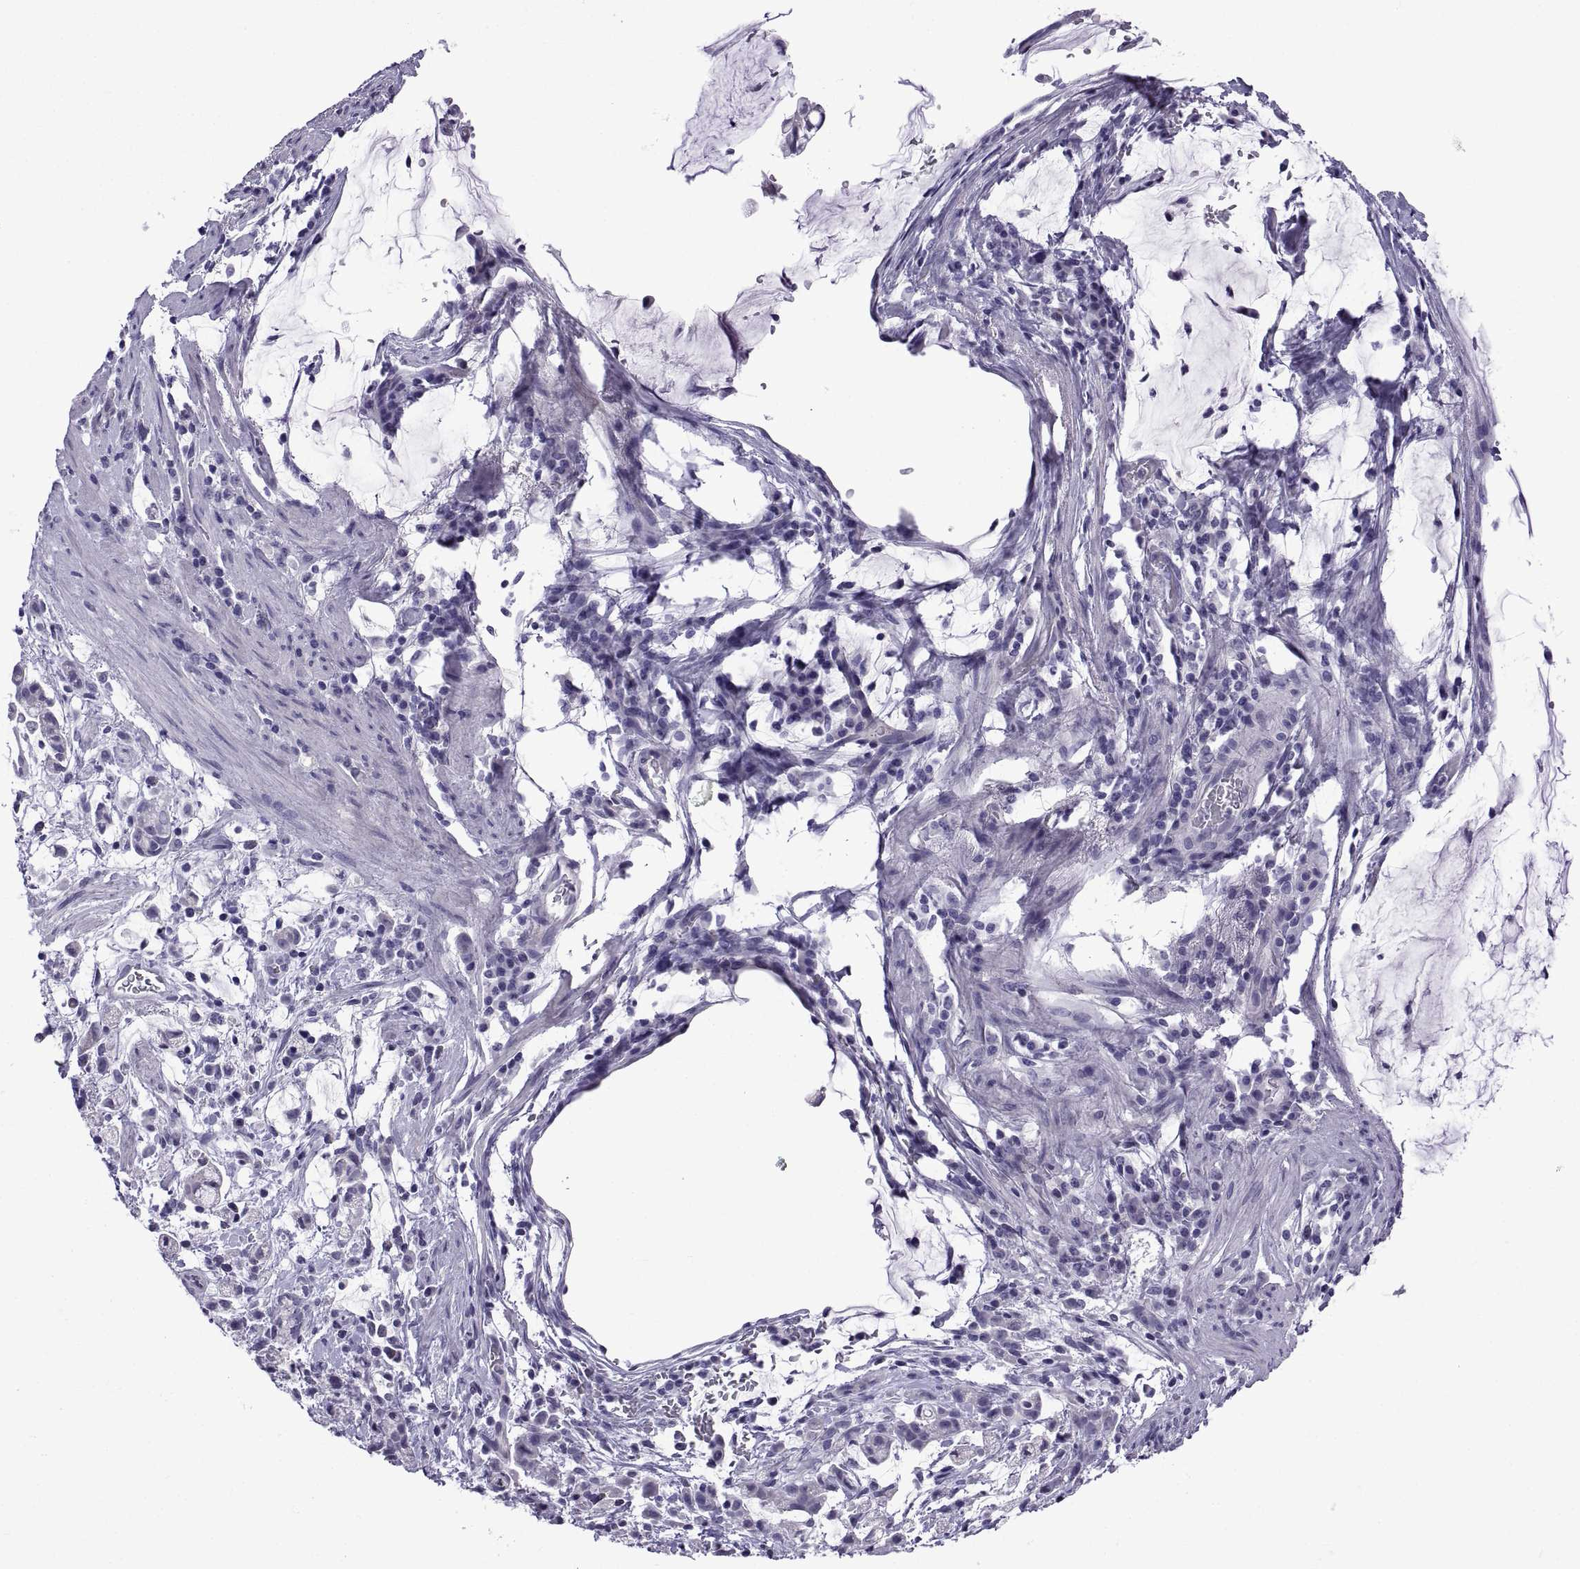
{"staining": {"intensity": "negative", "quantity": "none", "location": "none"}, "tissue": "stomach cancer", "cell_type": "Tumor cells", "image_type": "cancer", "snomed": [{"axis": "morphology", "description": "Adenocarcinoma, NOS"}, {"axis": "topography", "description": "Stomach"}], "caption": "High power microscopy photomicrograph of an IHC histopathology image of stomach cancer (adenocarcinoma), revealing no significant expression in tumor cells. Nuclei are stained in blue.", "gene": "SPDYE1", "patient": {"sex": "female", "age": 60}}